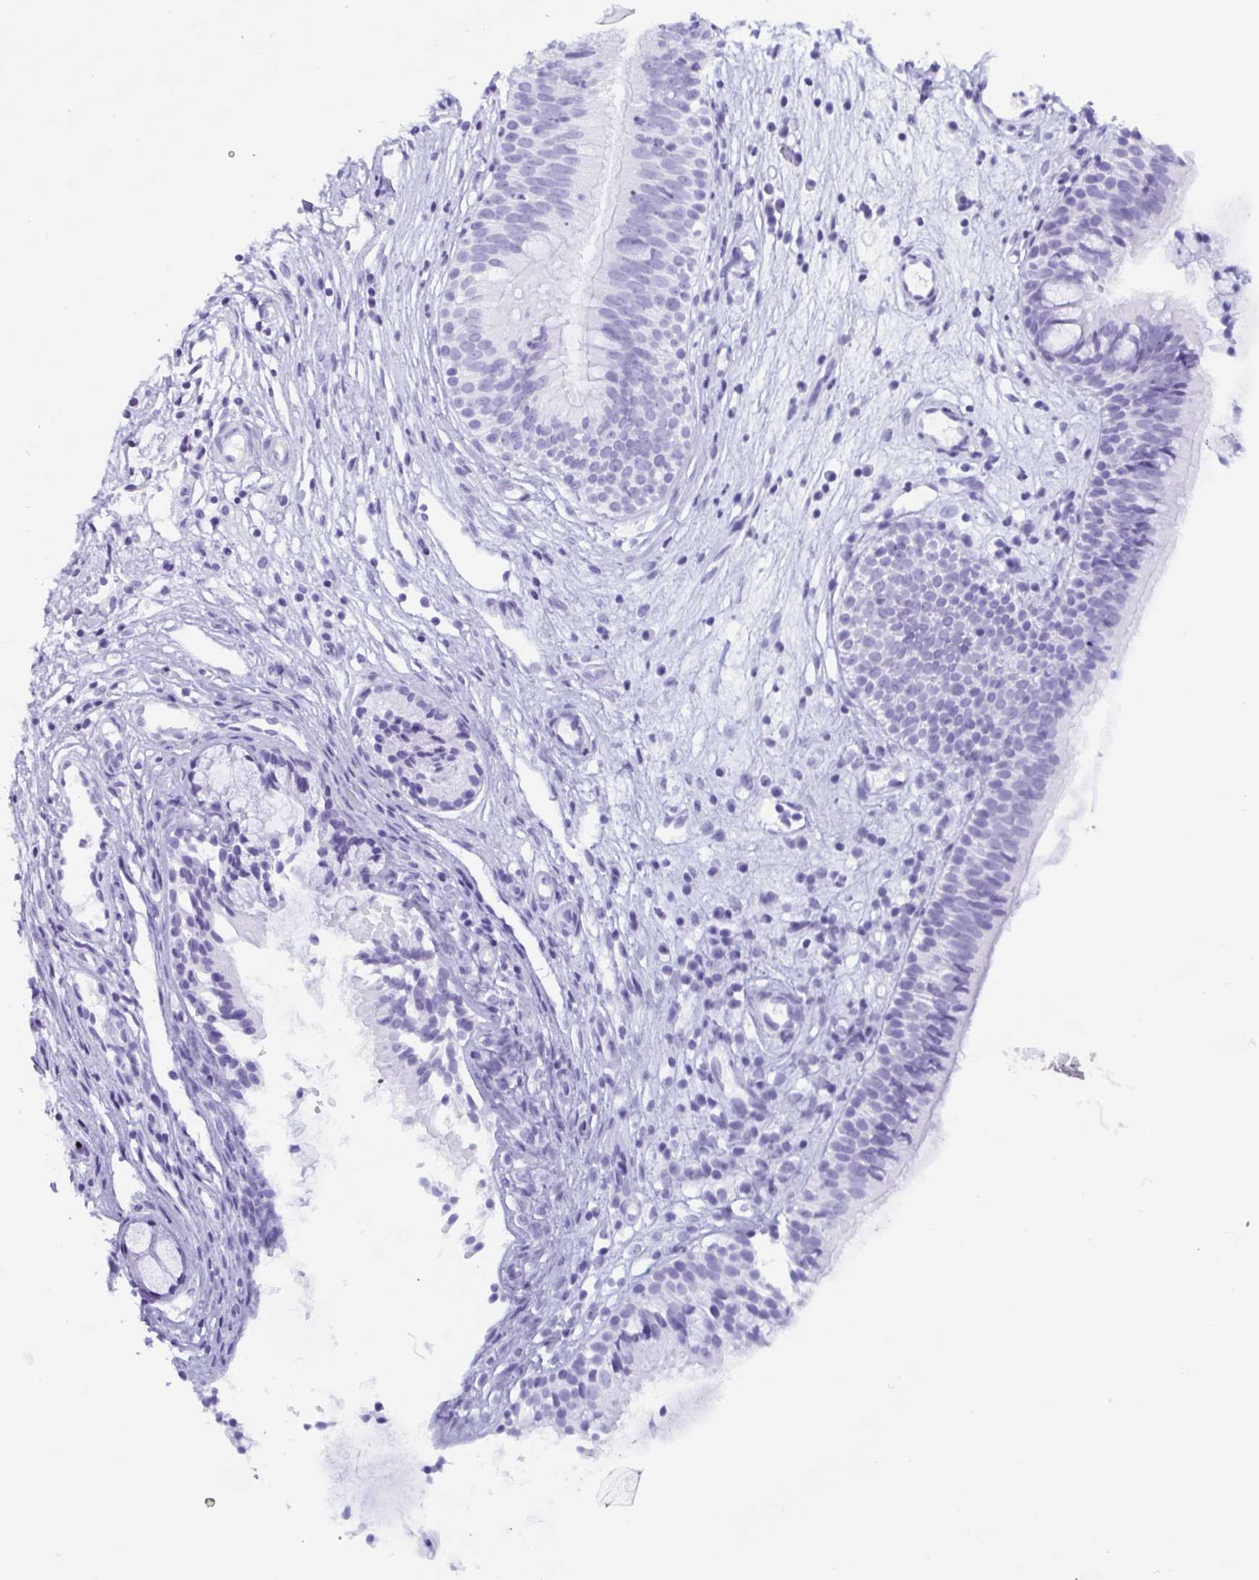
{"staining": {"intensity": "negative", "quantity": "none", "location": "none"}, "tissue": "nasopharynx", "cell_type": "Respiratory epithelial cells", "image_type": "normal", "snomed": [{"axis": "morphology", "description": "Normal tissue, NOS"}, {"axis": "topography", "description": "Nasopharynx"}], "caption": "DAB (3,3'-diaminobenzidine) immunohistochemical staining of benign nasopharynx exhibits no significant staining in respiratory epithelial cells.", "gene": "BPI", "patient": {"sex": "male", "age": 67}}